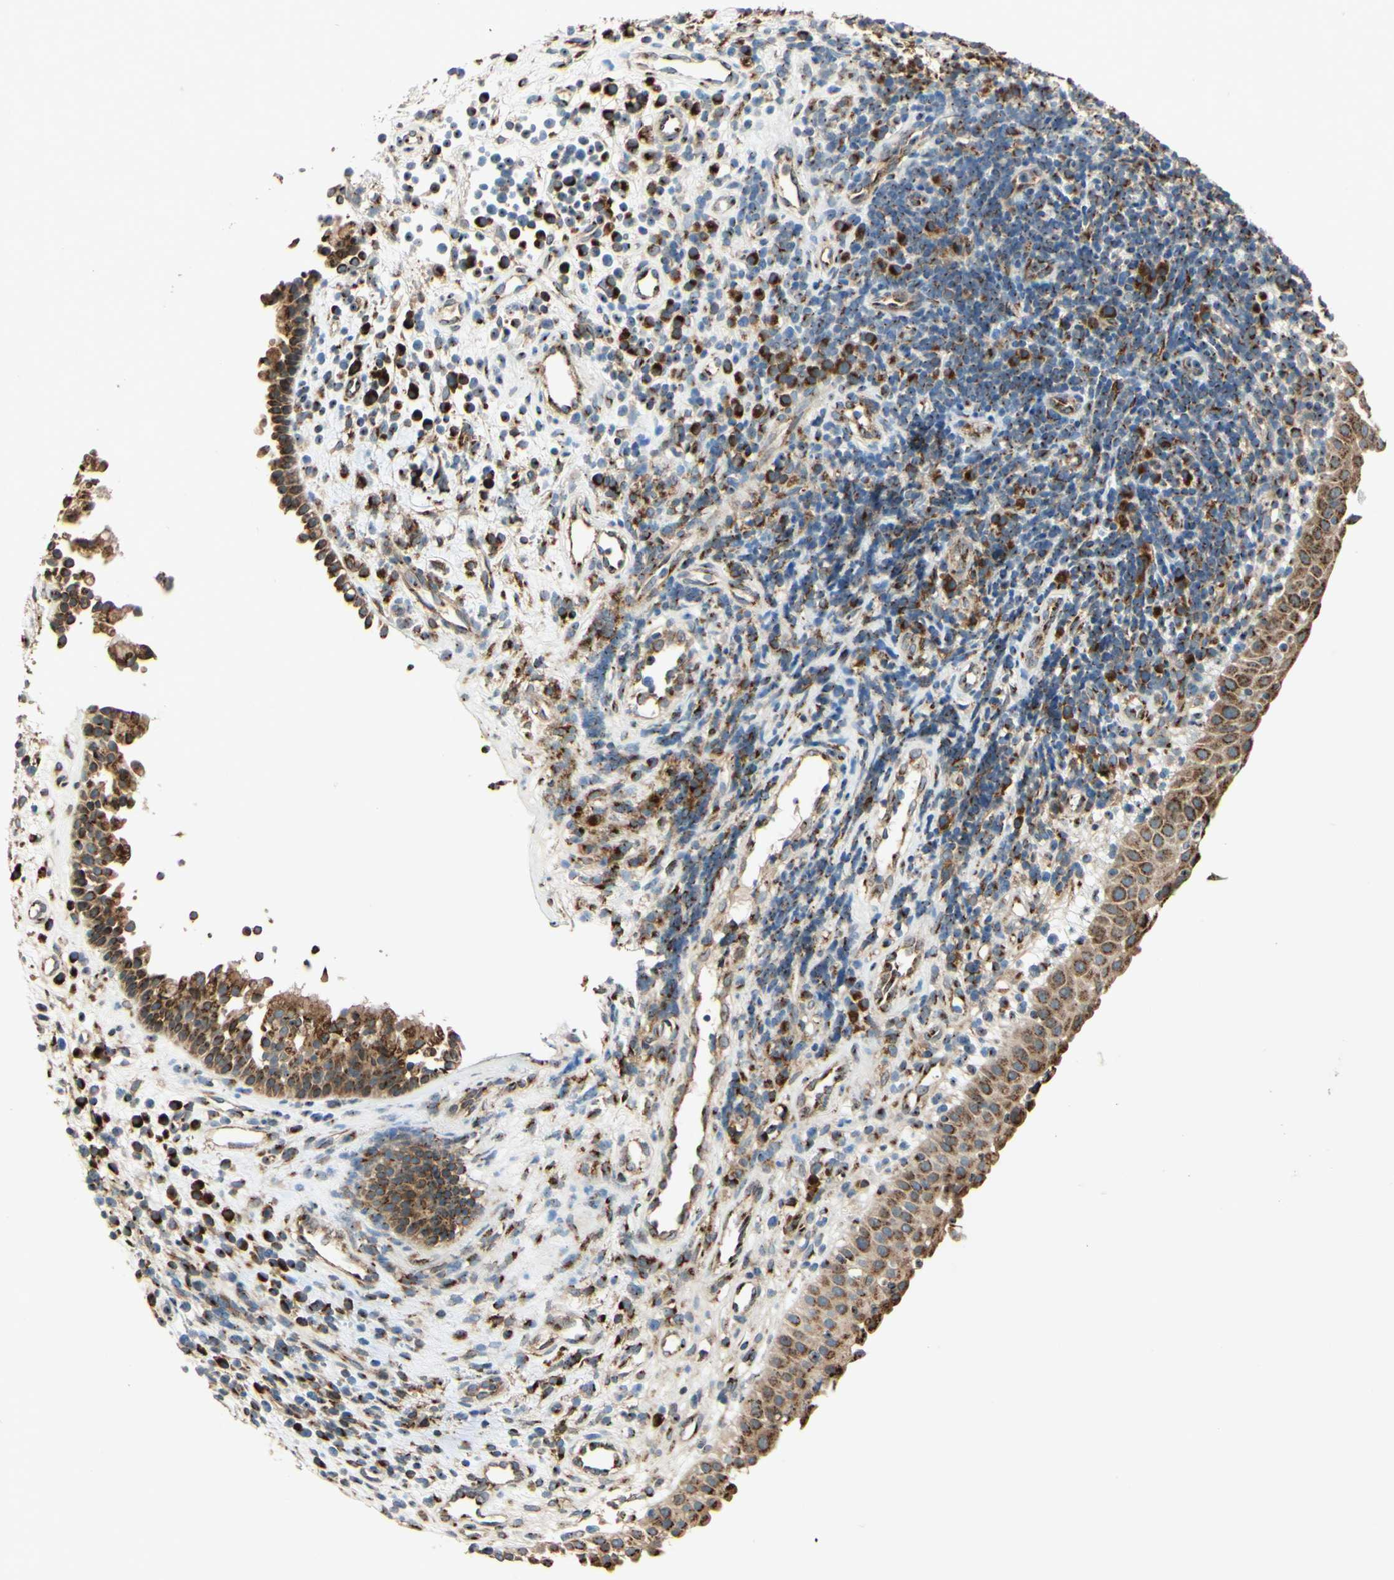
{"staining": {"intensity": "strong", "quantity": ">75%", "location": "cytoplasmic/membranous"}, "tissue": "nasopharynx", "cell_type": "Respiratory epithelial cells", "image_type": "normal", "snomed": [{"axis": "morphology", "description": "Normal tissue, NOS"}, {"axis": "topography", "description": "Nasopharynx"}], "caption": "Brown immunohistochemical staining in normal human nasopharynx displays strong cytoplasmic/membranous positivity in about >75% of respiratory epithelial cells.", "gene": "PTPRU", "patient": {"sex": "female", "age": 51}}